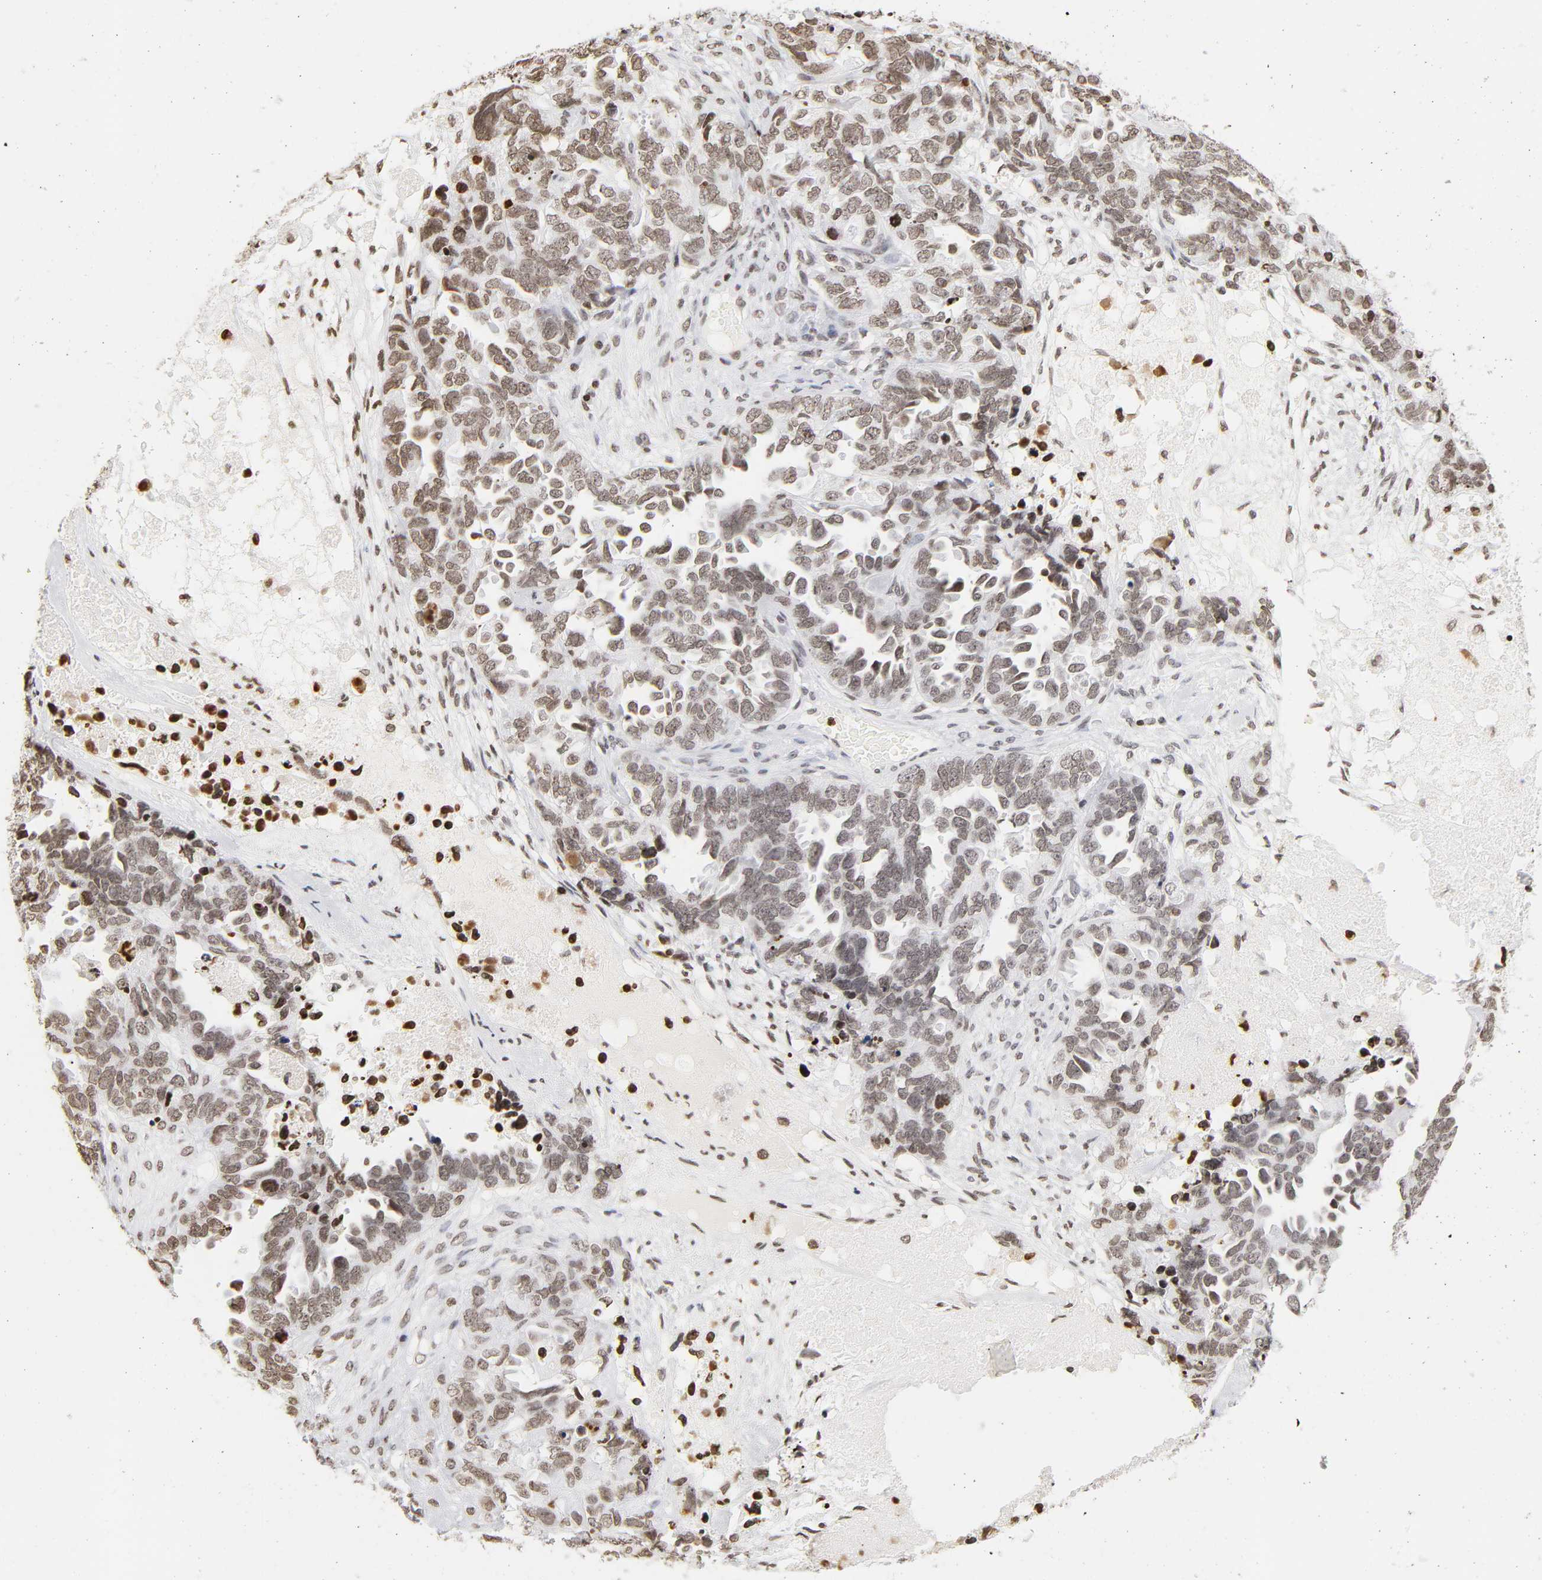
{"staining": {"intensity": "weak", "quantity": ">75%", "location": "nuclear"}, "tissue": "ovarian cancer", "cell_type": "Tumor cells", "image_type": "cancer", "snomed": [{"axis": "morphology", "description": "Cystadenocarcinoma, serous, NOS"}, {"axis": "topography", "description": "Ovary"}], "caption": "Immunohistochemical staining of ovarian cancer exhibits low levels of weak nuclear protein staining in approximately >75% of tumor cells.", "gene": "H2AC12", "patient": {"sex": "female", "age": 82}}